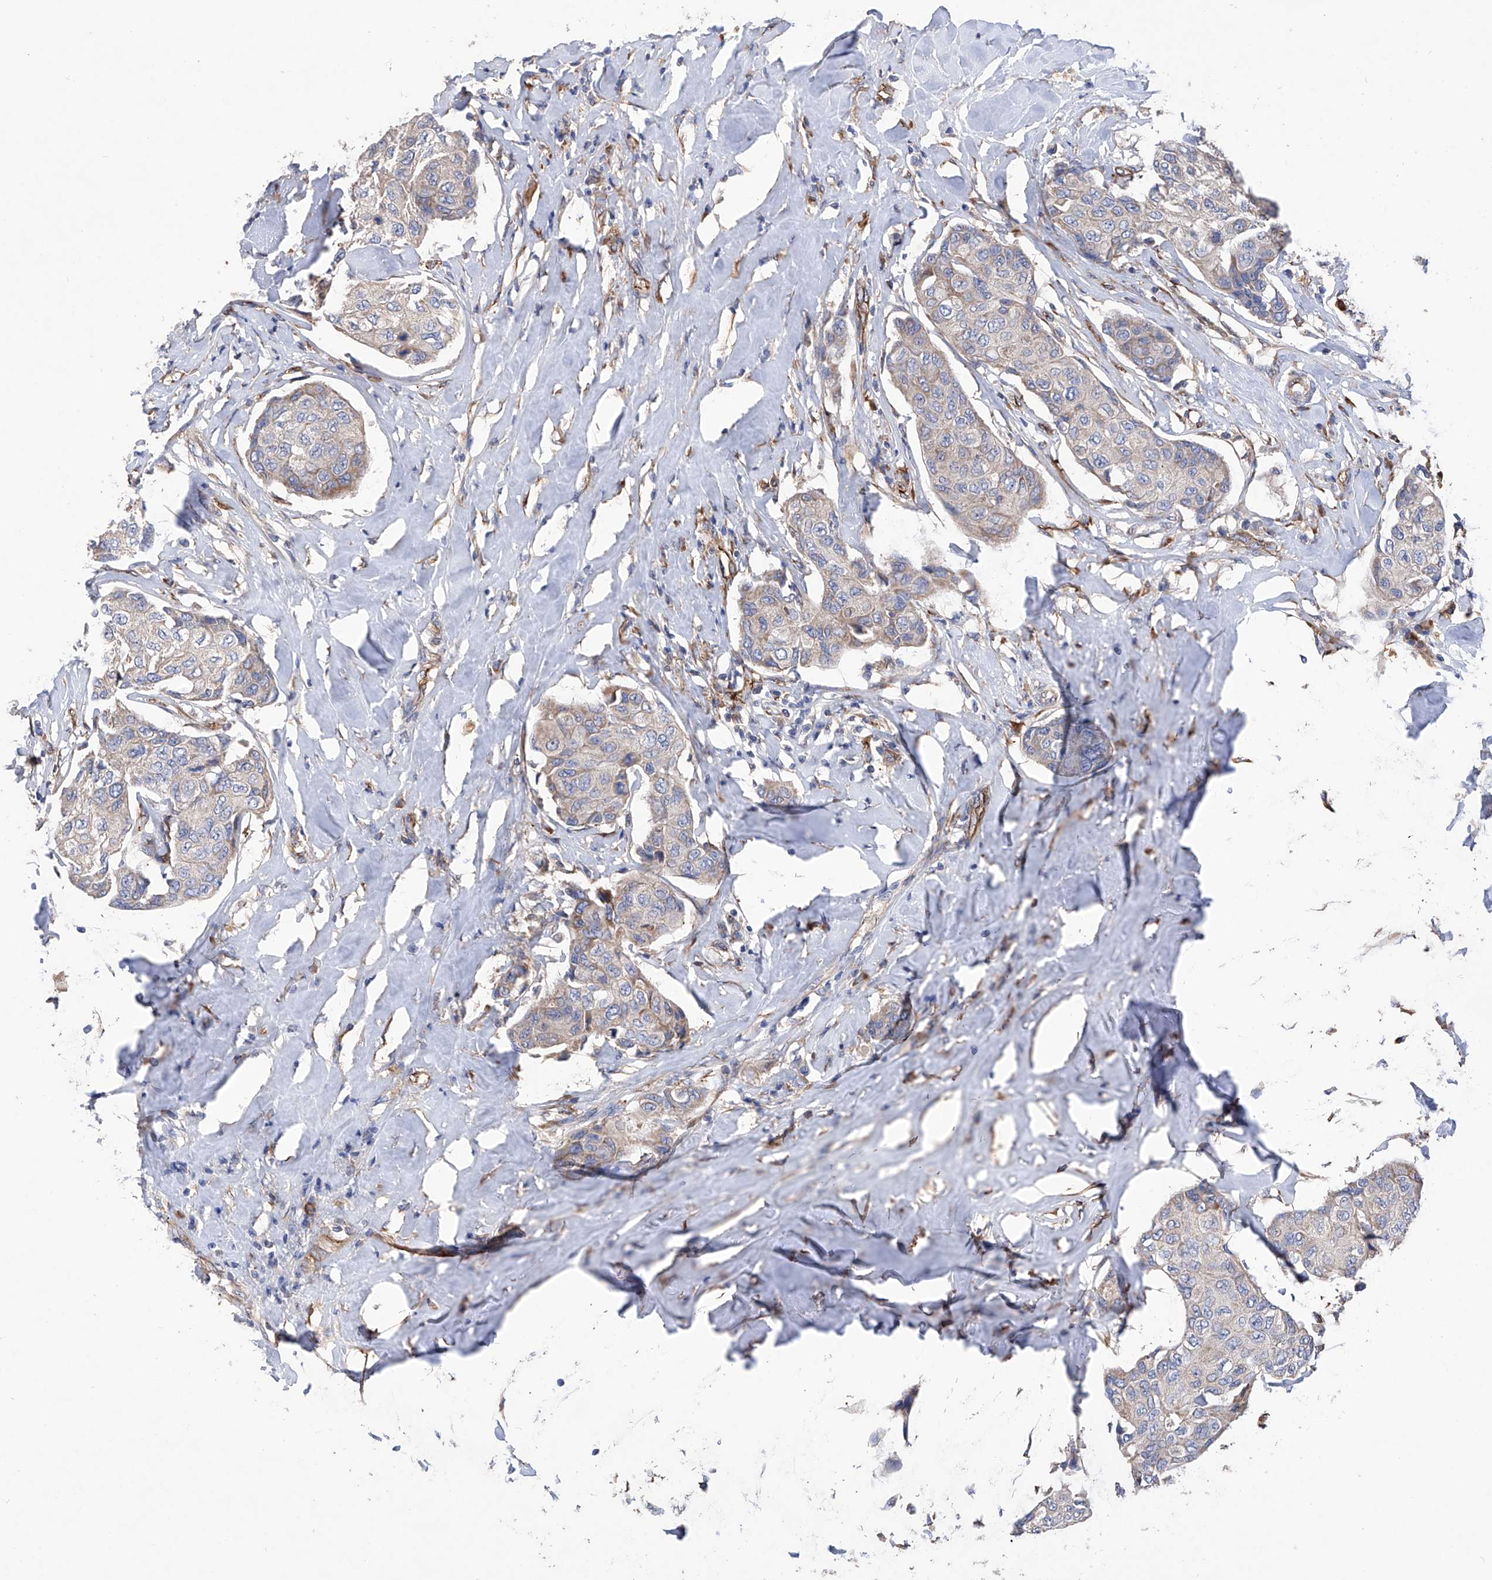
{"staining": {"intensity": "weak", "quantity": "<25%", "location": "cytoplasmic/membranous"}, "tissue": "breast cancer", "cell_type": "Tumor cells", "image_type": "cancer", "snomed": [{"axis": "morphology", "description": "Duct carcinoma"}, {"axis": "topography", "description": "Breast"}], "caption": "Tumor cells show no significant expression in breast cancer (invasive ductal carcinoma).", "gene": "INPP5B", "patient": {"sex": "female", "age": 80}}